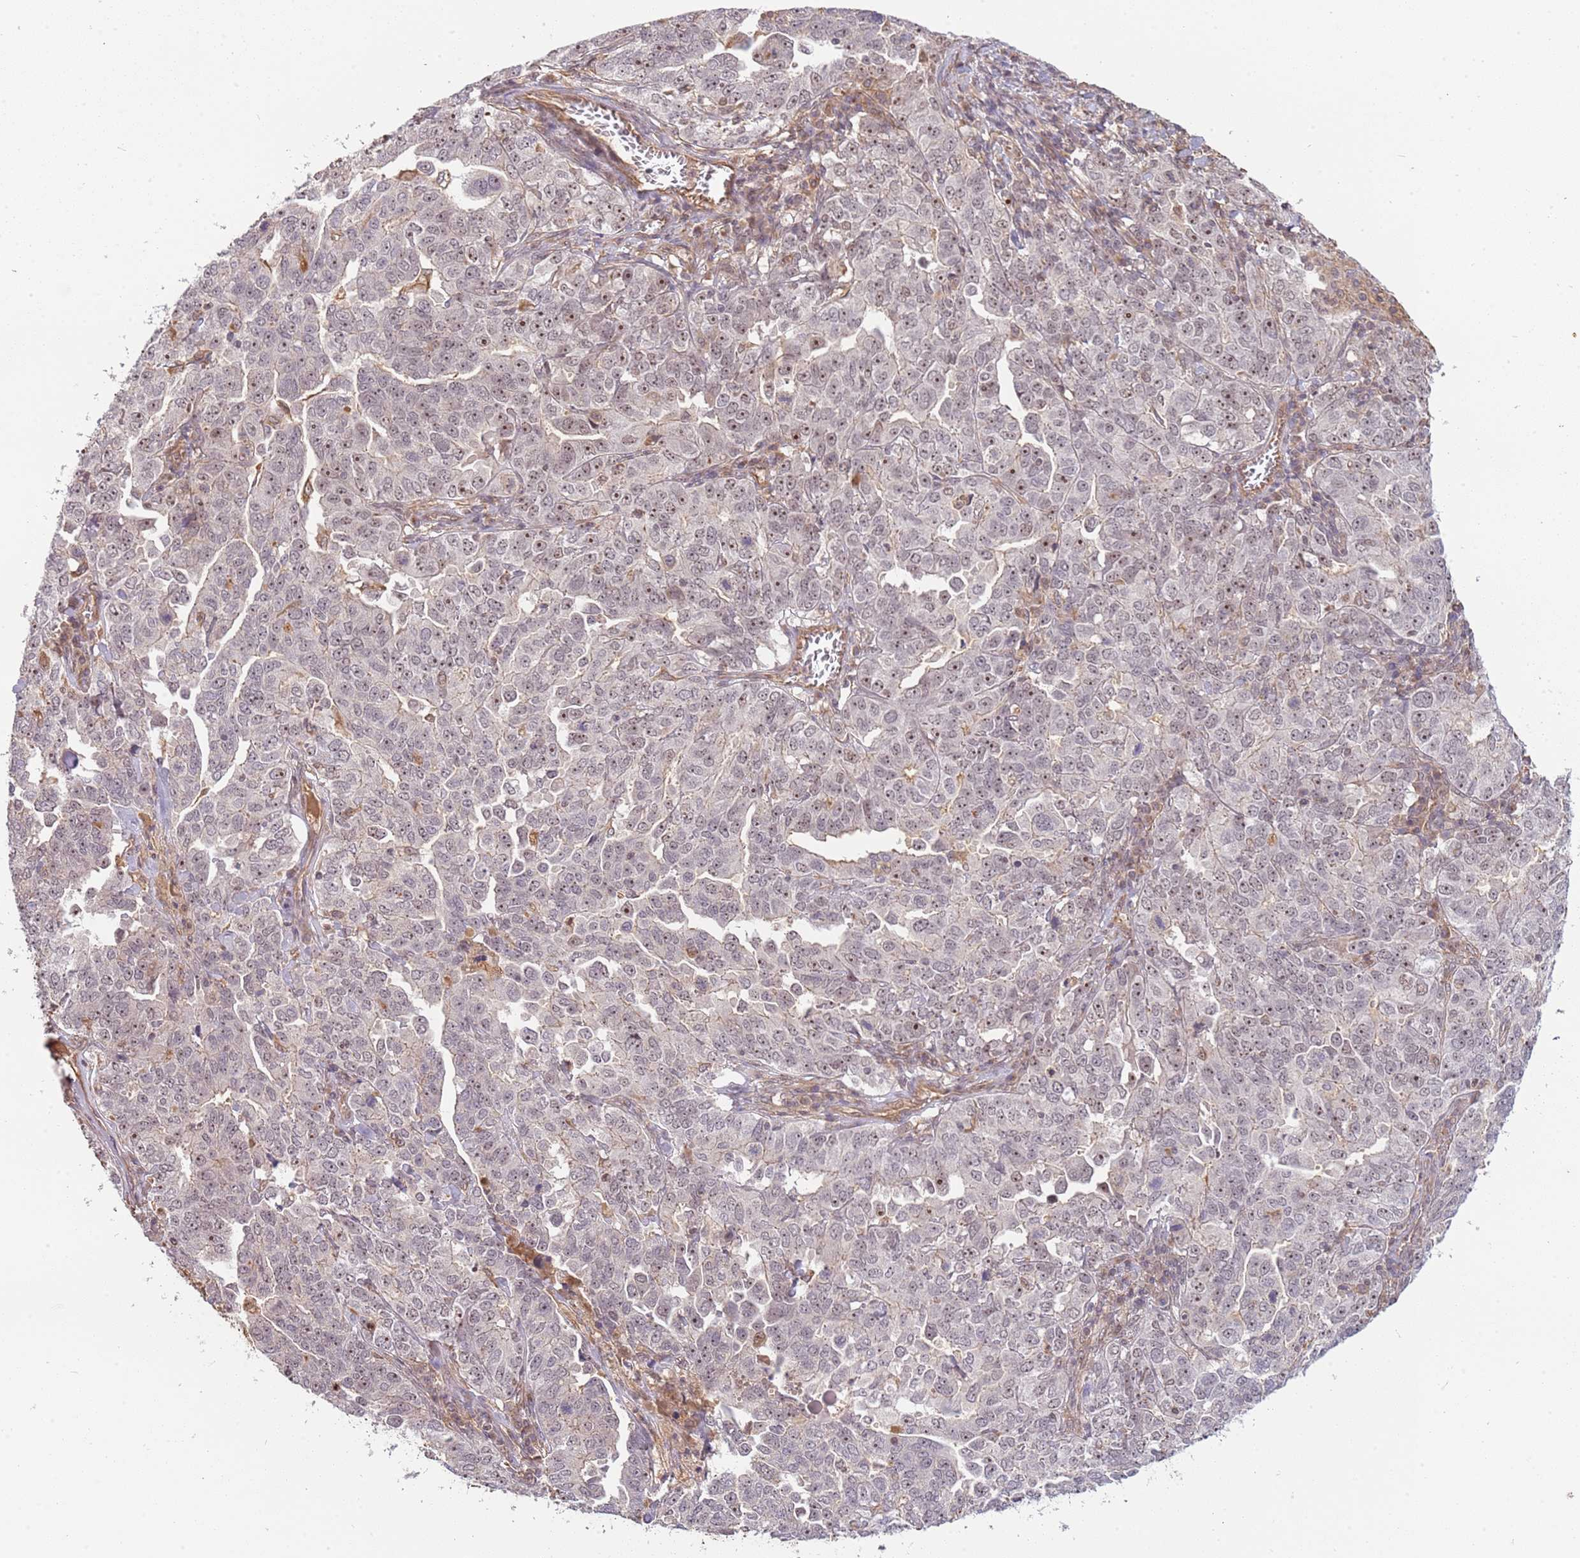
{"staining": {"intensity": "weak", "quantity": "25%-75%", "location": "nuclear"}, "tissue": "ovarian cancer", "cell_type": "Tumor cells", "image_type": "cancer", "snomed": [{"axis": "morphology", "description": "Carcinoma, endometroid"}, {"axis": "topography", "description": "Ovary"}], "caption": "Brown immunohistochemical staining in human ovarian endometroid carcinoma shows weak nuclear positivity in about 25%-75% of tumor cells.", "gene": "SURF2", "patient": {"sex": "female", "age": 62}}